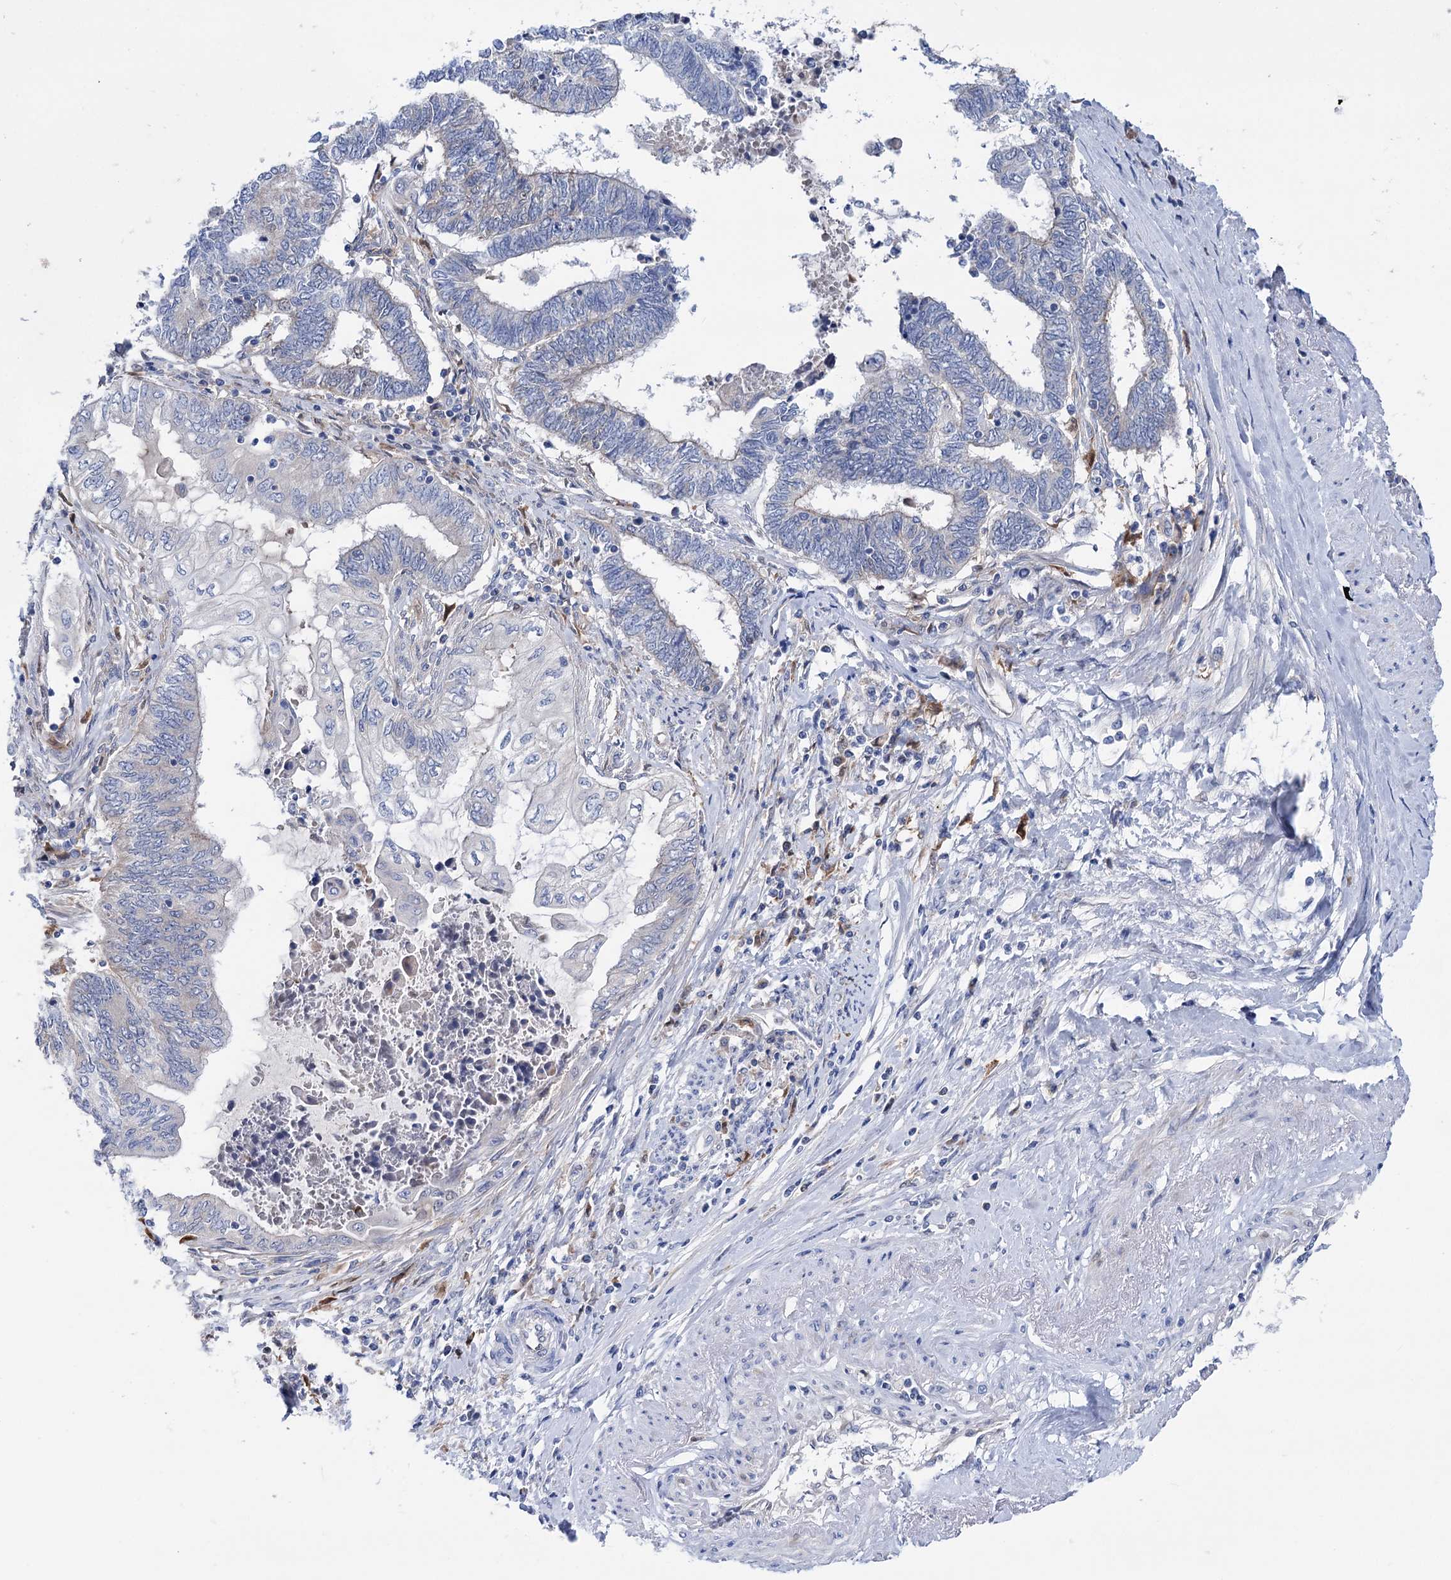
{"staining": {"intensity": "negative", "quantity": "none", "location": "none"}, "tissue": "endometrial cancer", "cell_type": "Tumor cells", "image_type": "cancer", "snomed": [{"axis": "morphology", "description": "Adenocarcinoma, NOS"}, {"axis": "topography", "description": "Uterus"}, {"axis": "topography", "description": "Endometrium"}], "caption": "An IHC image of endometrial cancer (adenocarcinoma) is shown. There is no staining in tumor cells of endometrial cancer (adenocarcinoma).", "gene": "ZNRD2", "patient": {"sex": "female", "age": 70}}